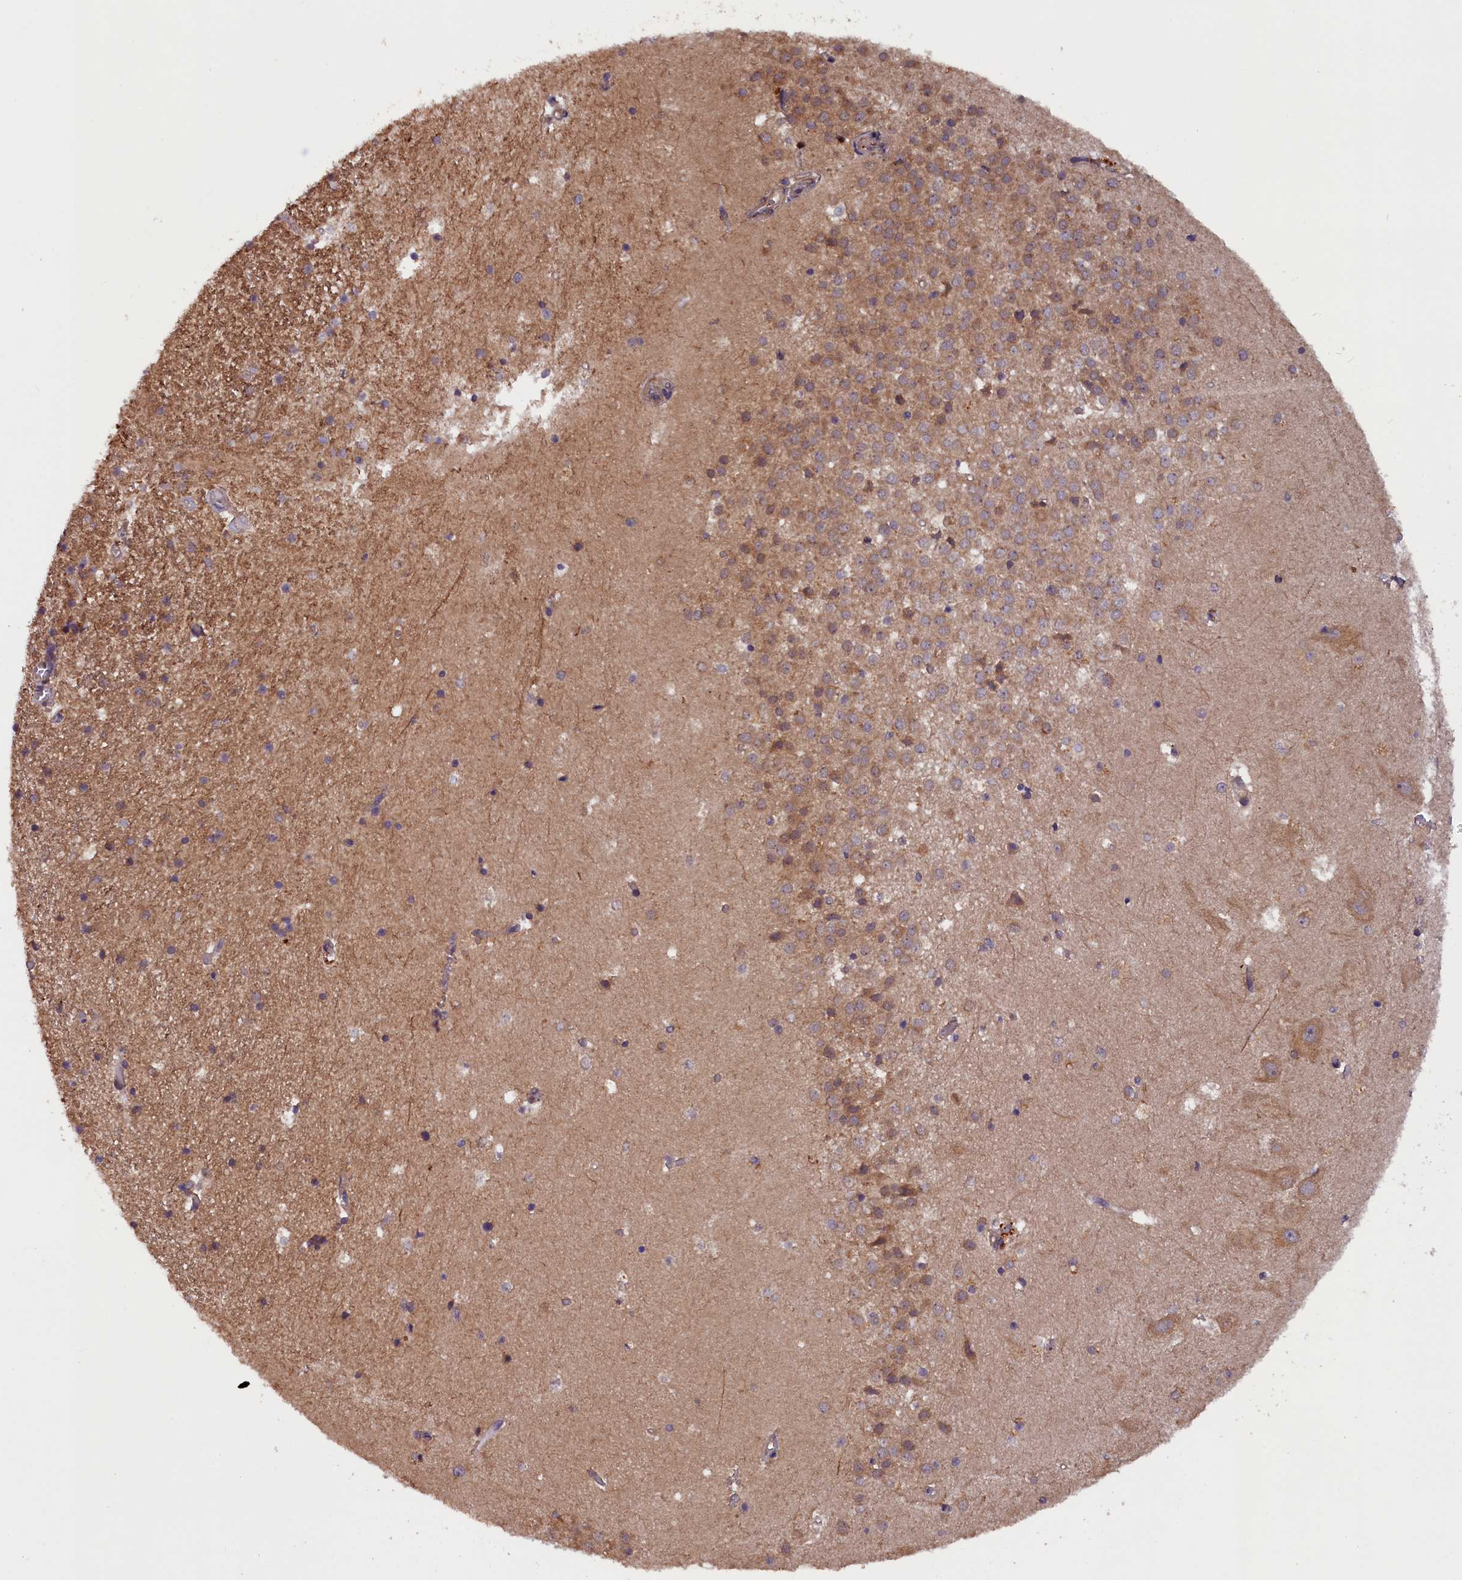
{"staining": {"intensity": "weak", "quantity": "<25%", "location": "cytoplasmic/membranous"}, "tissue": "hippocampus", "cell_type": "Glial cells", "image_type": "normal", "snomed": [{"axis": "morphology", "description": "Normal tissue, NOS"}, {"axis": "topography", "description": "Hippocampus"}], "caption": "Hippocampus was stained to show a protein in brown. There is no significant staining in glial cells. The staining was performed using DAB to visualize the protein expression in brown, while the nuclei were stained in blue with hematoxylin (Magnification: 20x).", "gene": "CCDC9B", "patient": {"sex": "female", "age": 52}}